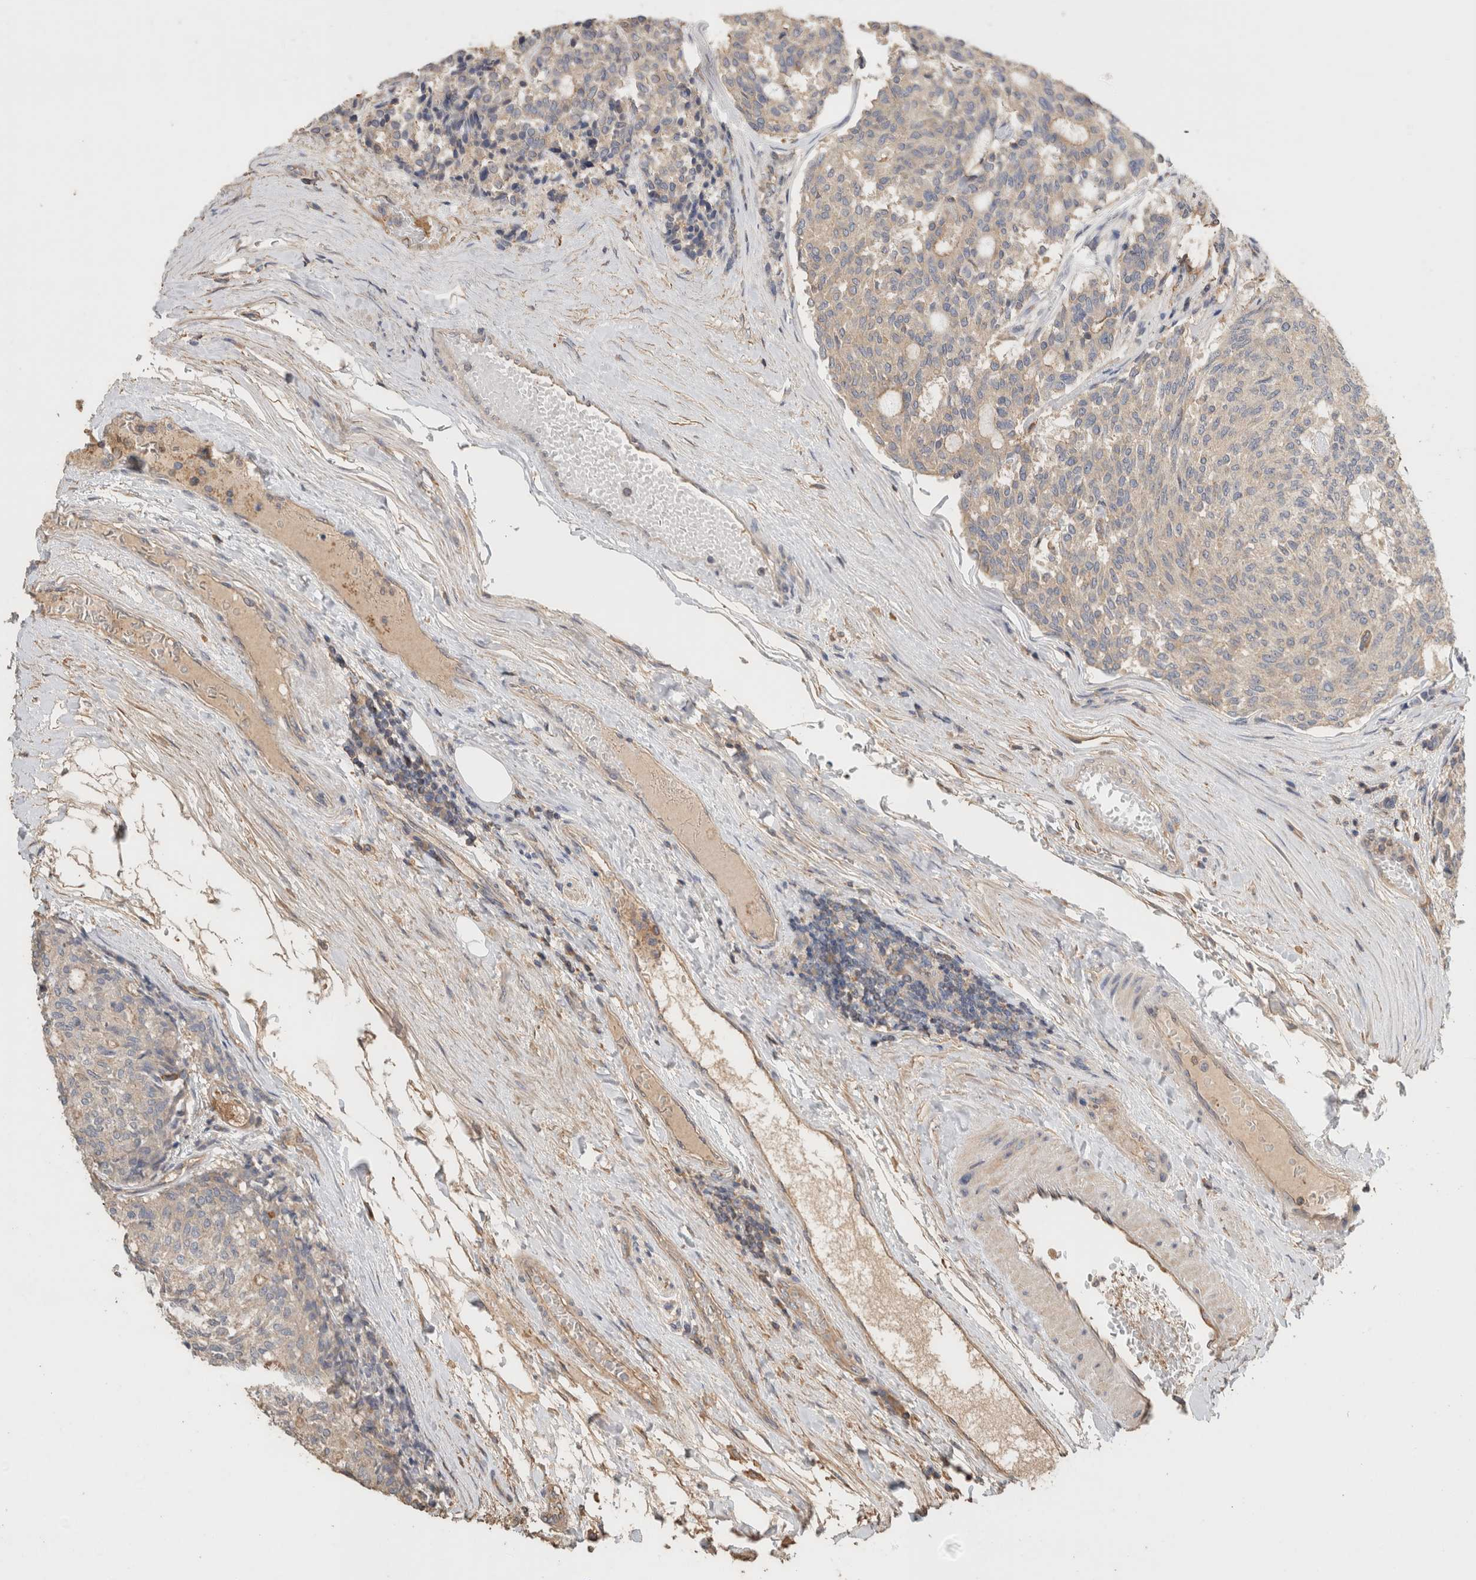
{"staining": {"intensity": "weak", "quantity": "<25%", "location": "cytoplasmic/membranous"}, "tissue": "carcinoid", "cell_type": "Tumor cells", "image_type": "cancer", "snomed": [{"axis": "morphology", "description": "Carcinoid, malignant, NOS"}, {"axis": "topography", "description": "Pancreas"}], "caption": "High magnification brightfield microscopy of malignant carcinoid stained with DAB (brown) and counterstained with hematoxylin (blue): tumor cells show no significant positivity.", "gene": "EIF4G3", "patient": {"sex": "female", "age": 54}}